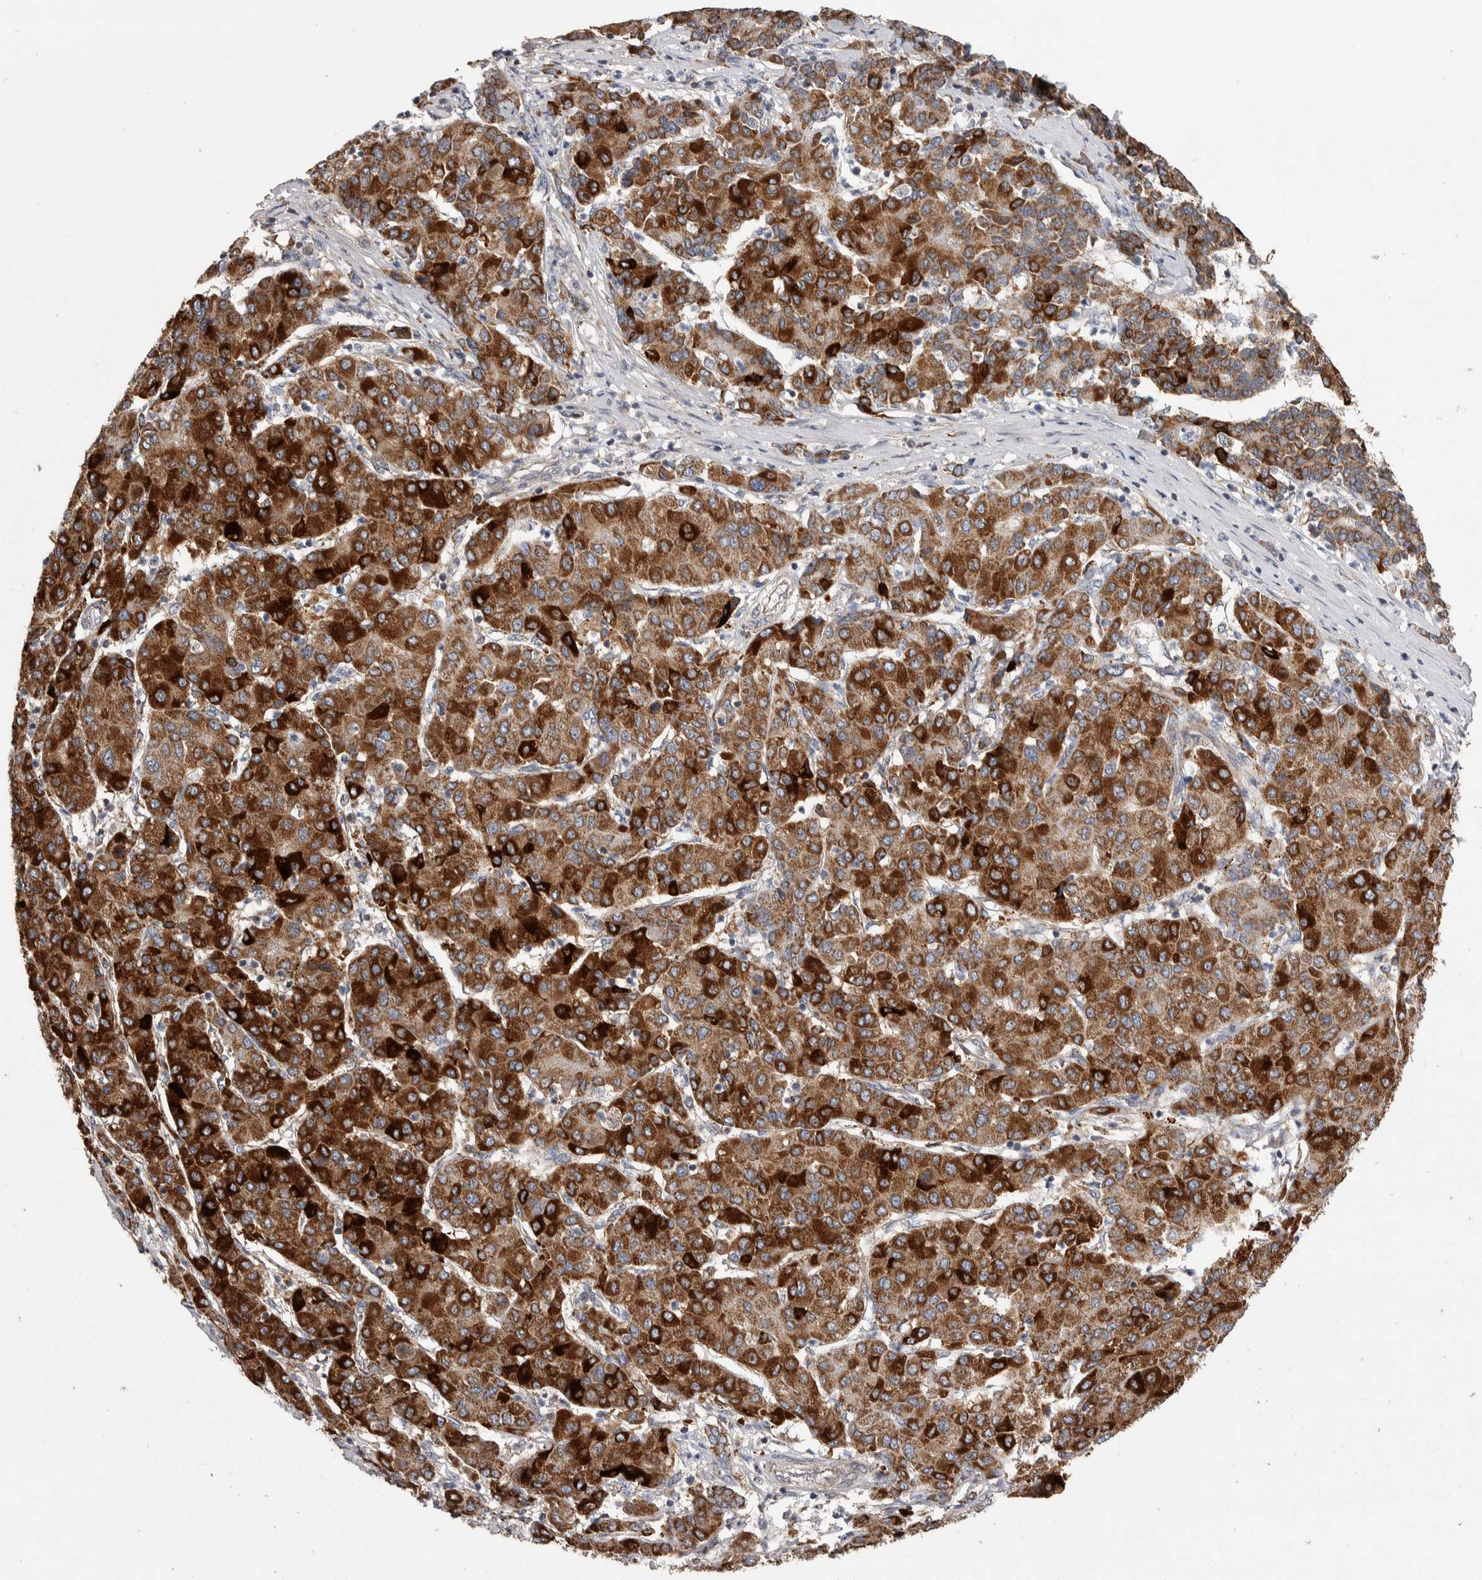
{"staining": {"intensity": "strong", "quantity": ">75%", "location": "cytoplasmic/membranous"}, "tissue": "liver cancer", "cell_type": "Tumor cells", "image_type": "cancer", "snomed": [{"axis": "morphology", "description": "Carcinoma, Hepatocellular, NOS"}, {"axis": "topography", "description": "Liver"}], "caption": "Tumor cells exhibit high levels of strong cytoplasmic/membranous positivity in approximately >75% of cells in human liver cancer (hepatocellular carcinoma).", "gene": "SCO1", "patient": {"sex": "male", "age": 65}}